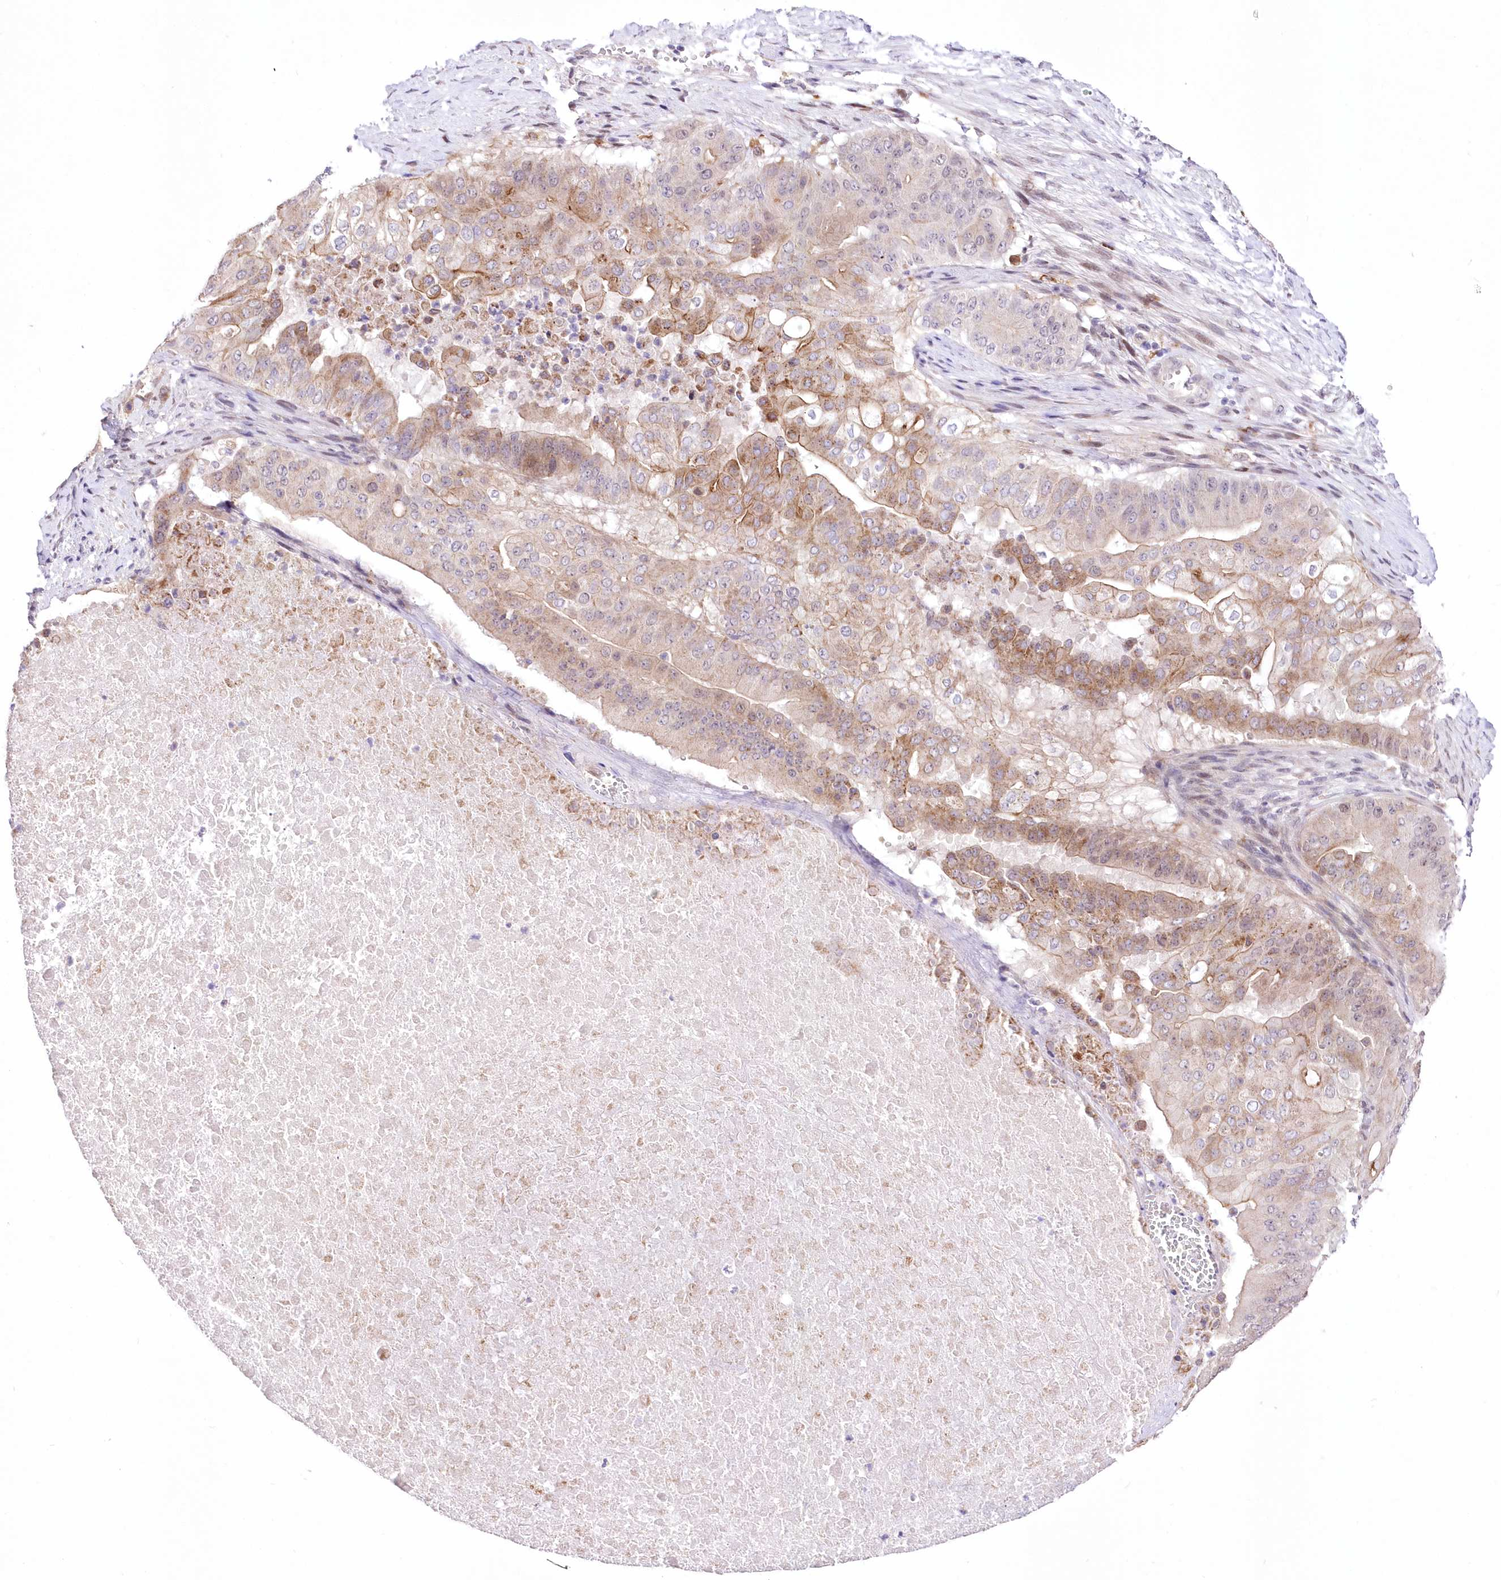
{"staining": {"intensity": "moderate", "quantity": "25%-75%", "location": "cytoplasmic/membranous,nuclear"}, "tissue": "pancreatic cancer", "cell_type": "Tumor cells", "image_type": "cancer", "snomed": [{"axis": "morphology", "description": "Adenocarcinoma, NOS"}, {"axis": "topography", "description": "Pancreas"}], "caption": "Immunohistochemistry of human pancreatic cancer (adenocarcinoma) exhibits medium levels of moderate cytoplasmic/membranous and nuclear positivity in about 25%-75% of tumor cells.", "gene": "FAM241B", "patient": {"sex": "female", "age": 77}}